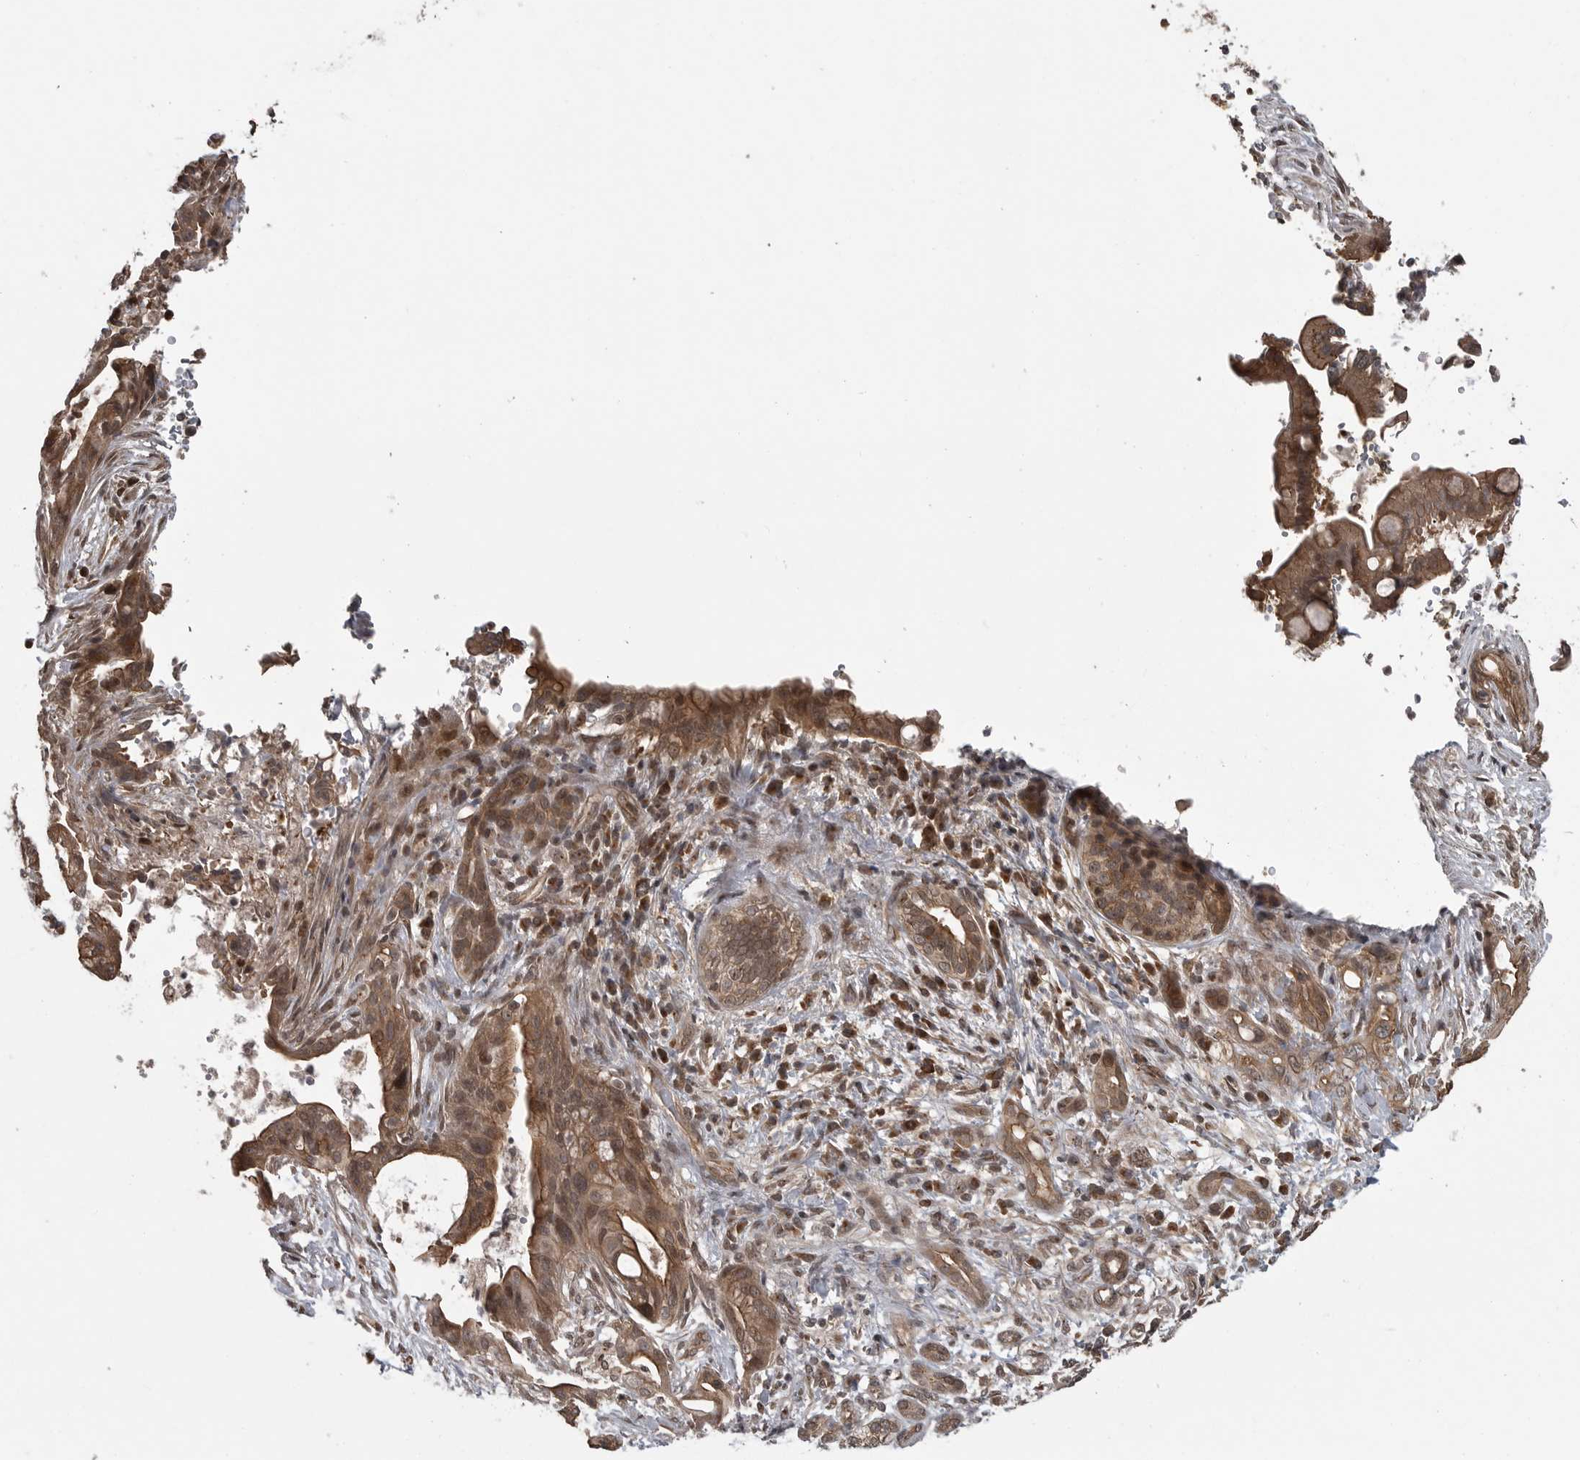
{"staining": {"intensity": "moderate", "quantity": ">75%", "location": "cytoplasmic/membranous"}, "tissue": "pancreatic cancer", "cell_type": "Tumor cells", "image_type": "cancer", "snomed": [{"axis": "morphology", "description": "Adenocarcinoma, NOS"}, {"axis": "topography", "description": "Pancreas"}], "caption": "Moderate cytoplasmic/membranous protein staining is present in approximately >75% of tumor cells in pancreatic cancer (adenocarcinoma).", "gene": "DNAJC8", "patient": {"sex": "male", "age": 58}}